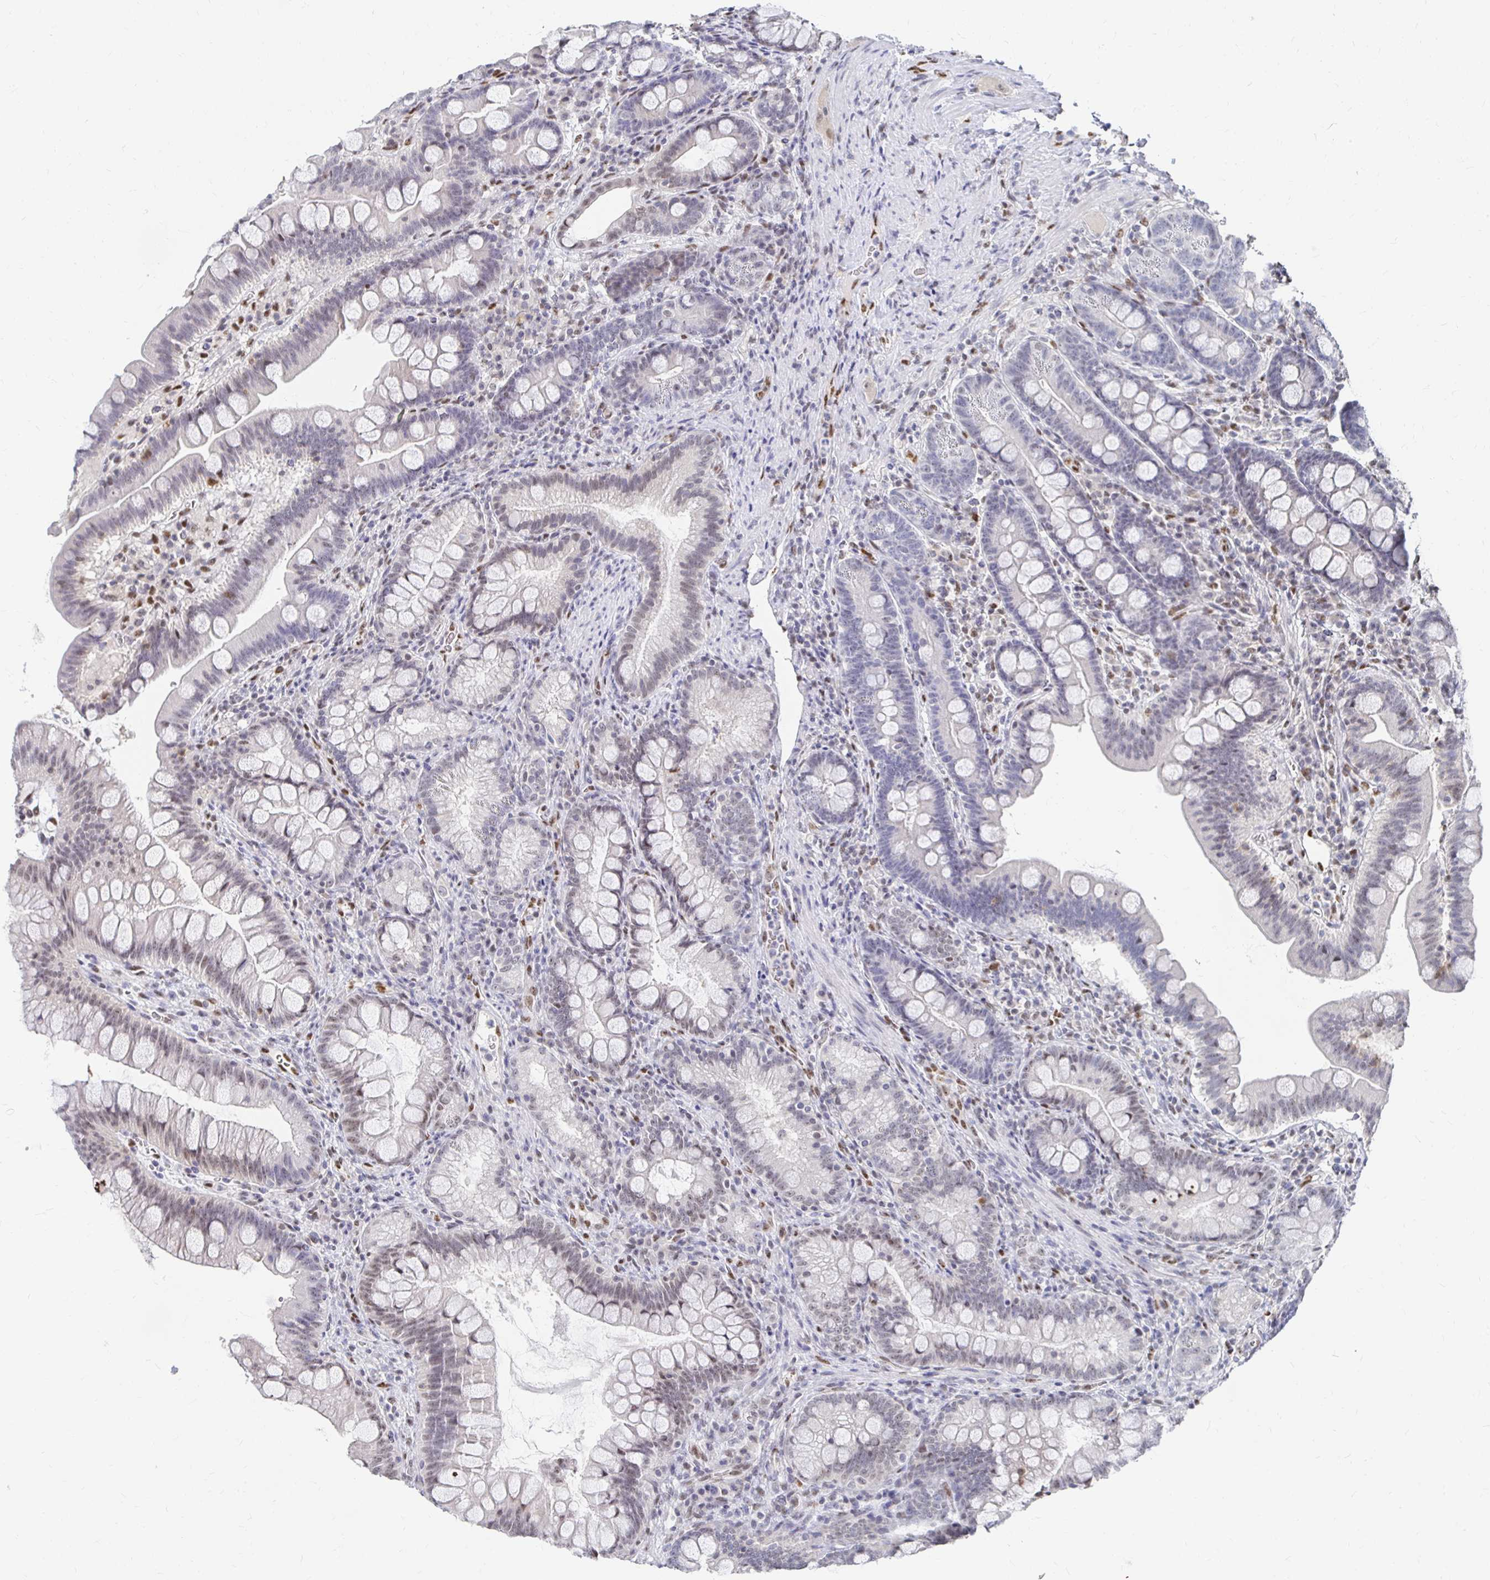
{"staining": {"intensity": "weak", "quantity": "25%-75%", "location": "nuclear"}, "tissue": "duodenum", "cell_type": "Glandular cells", "image_type": "normal", "snomed": [{"axis": "morphology", "description": "Normal tissue, NOS"}, {"axis": "topography", "description": "Pancreas"}, {"axis": "topography", "description": "Duodenum"}], "caption": "The immunohistochemical stain shows weak nuclear staining in glandular cells of unremarkable duodenum.", "gene": "CLIC3", "patient": {"sex": "male", "age": 59}}